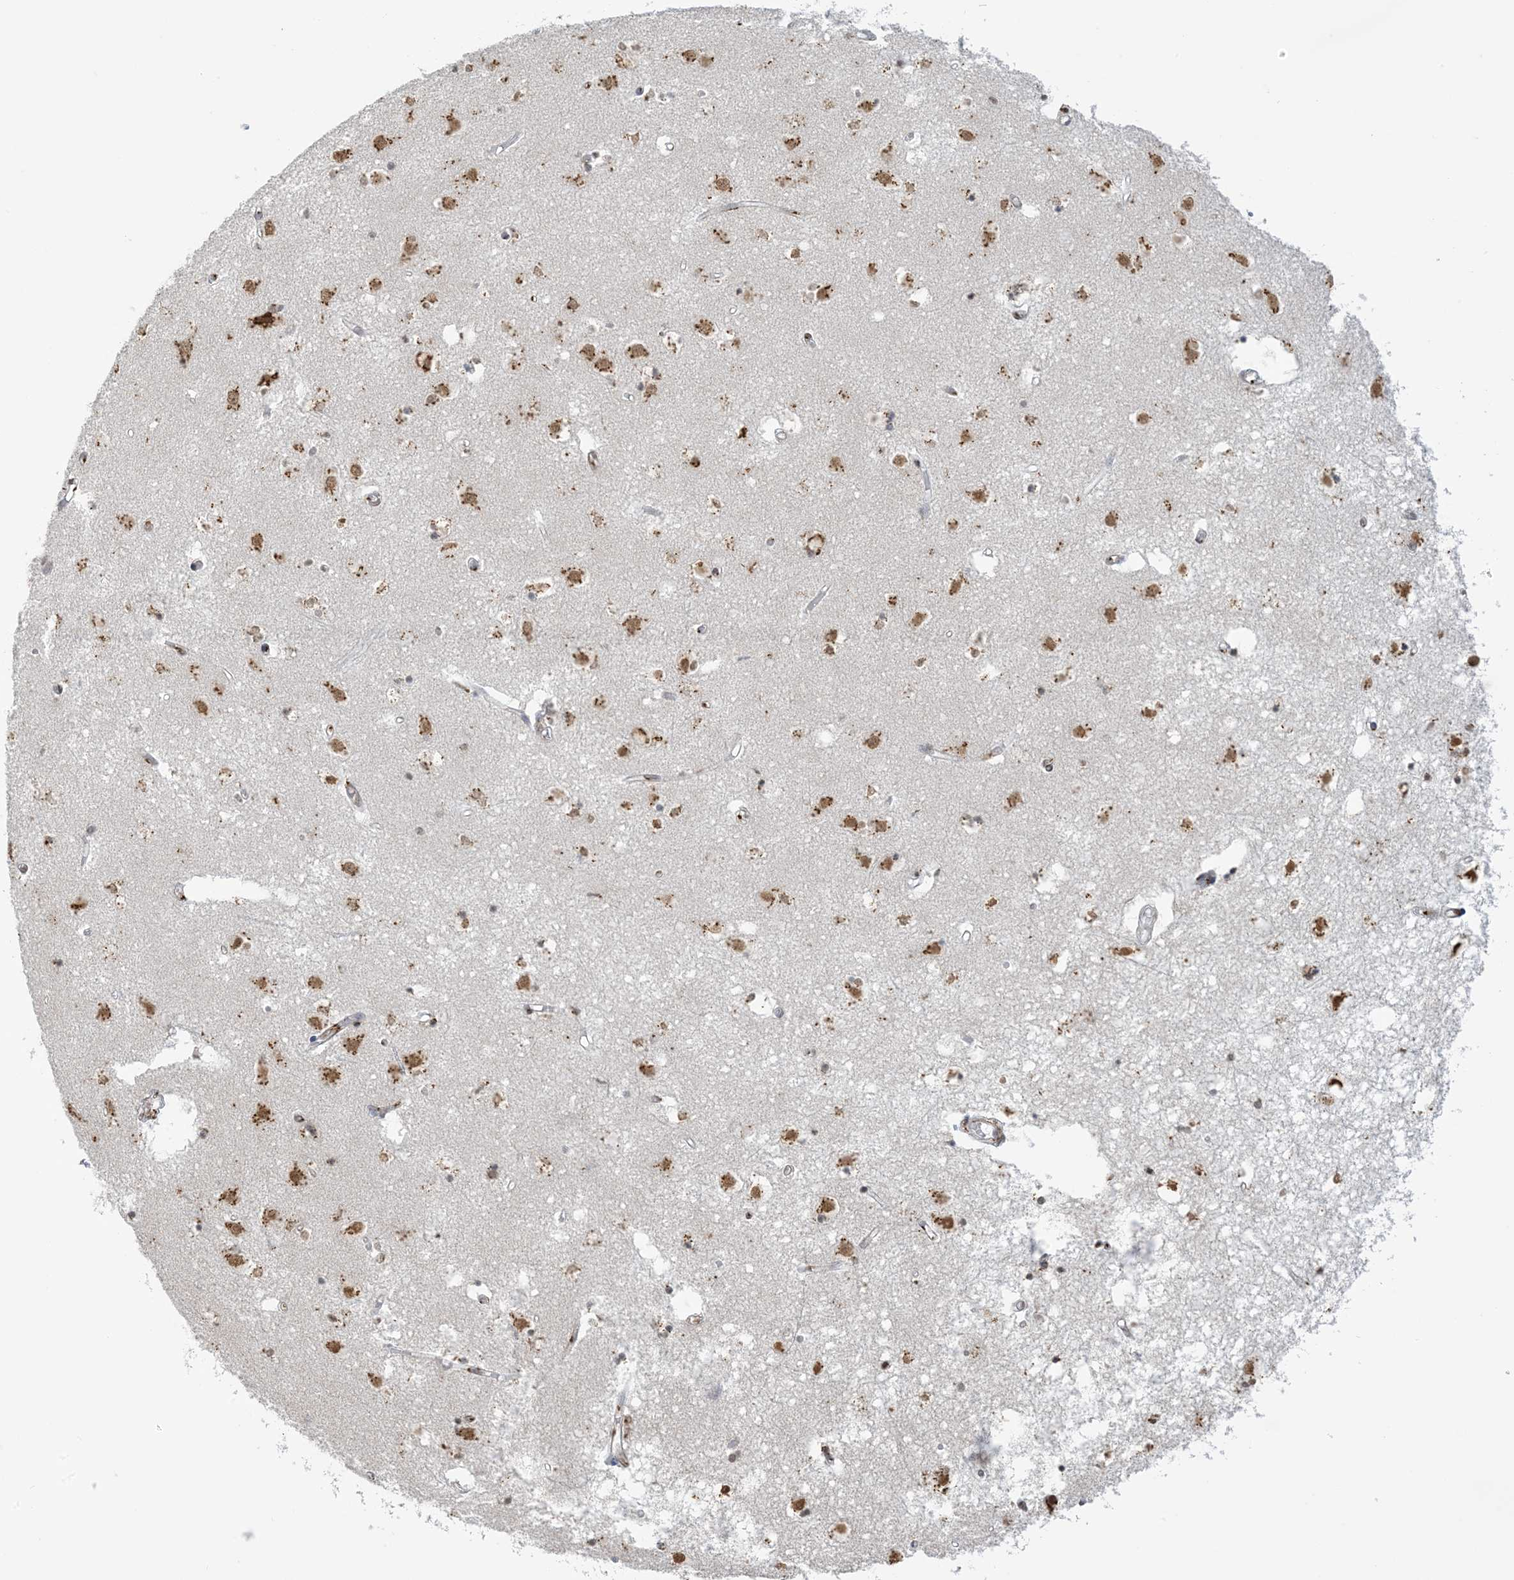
{"staining": {"intensity": "moderate", "quantity": ">75%", "location": "cytoplasmic/membranous,nuclear"}, "tissue": "caudate", "cell_type": "Glial cells", "image_type": "normal", "snomed": [{"axis": "morphology", "description": "Normal tissue, NOS"}, {"axis": "topography", "description": "Lateral ventricle wall"}], "caption": "Caudate stained with DAB immunohistochemistry (IHC) reveals medium levels of moderate cytoplasmic/membranous,nuclear positivity in about >75% of glial cells. (Brightfield microscopy of DAB IHC at high magnification).", "gene": "GPR107", "patient": {"sex": "male", "age": 45}}